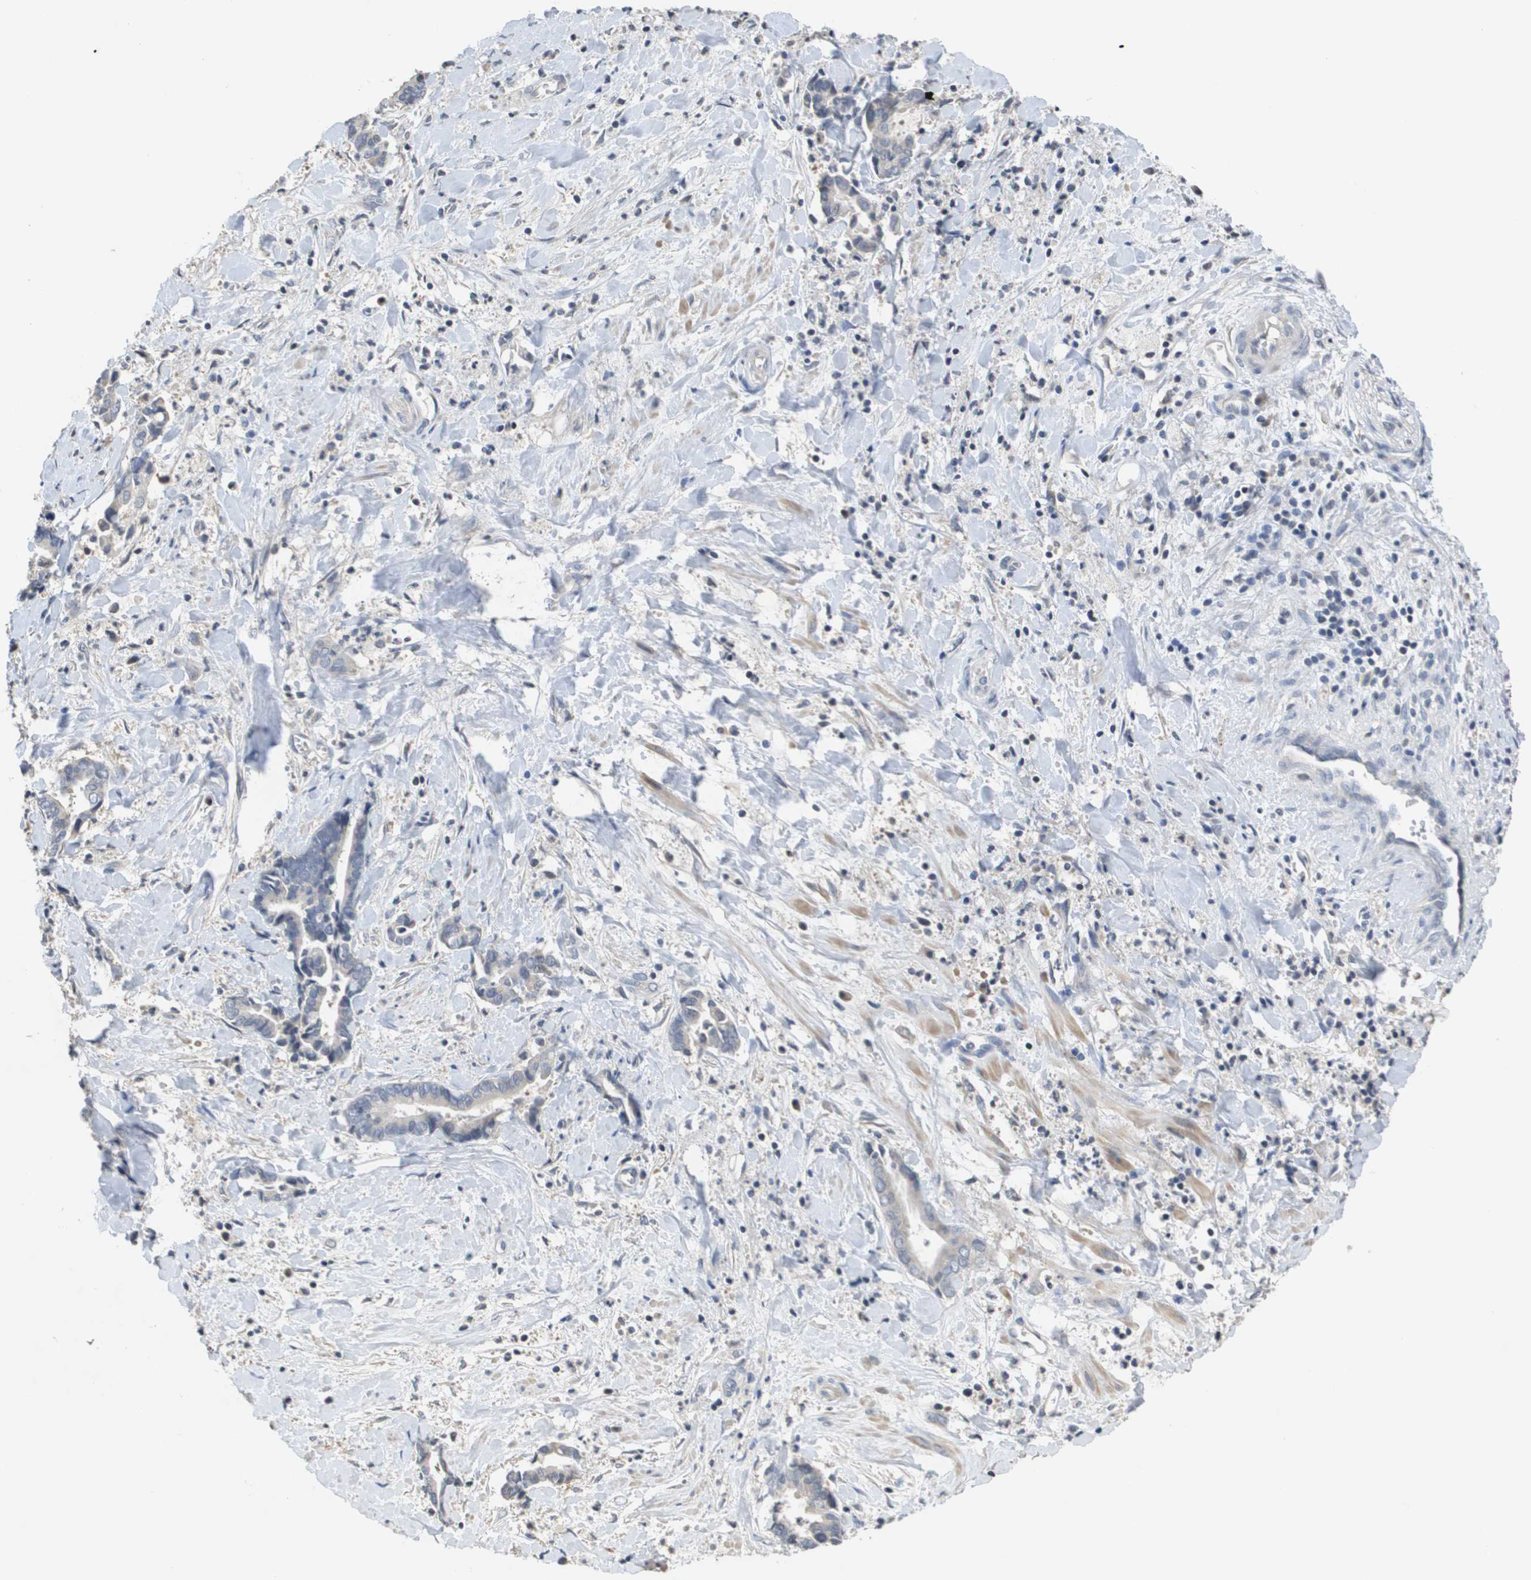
{"staining": {"intensity": "weak", "quantity": "<25%", "location": "cytoplasmic/membranous"}, "tissue": "cervical cancer", "cell_type": "Tumor cells", "image_type": "cancer", "snomed": [{"axis": "morphology", "description": "Adenocarcinoma, NOS"}, {"axis": "topography", "description": "Cervix"}], "caption": "High magnification brightfield microscopy of adenocarcinoma (cervical) stained with DAB (3,3'-diaminobenzidine) (brown) and counterstained with hematoxylin (blue): tumor cells show no significant positivity.", "gene": "CAPN11", "patient": {"sex": "female", "age": 44}}